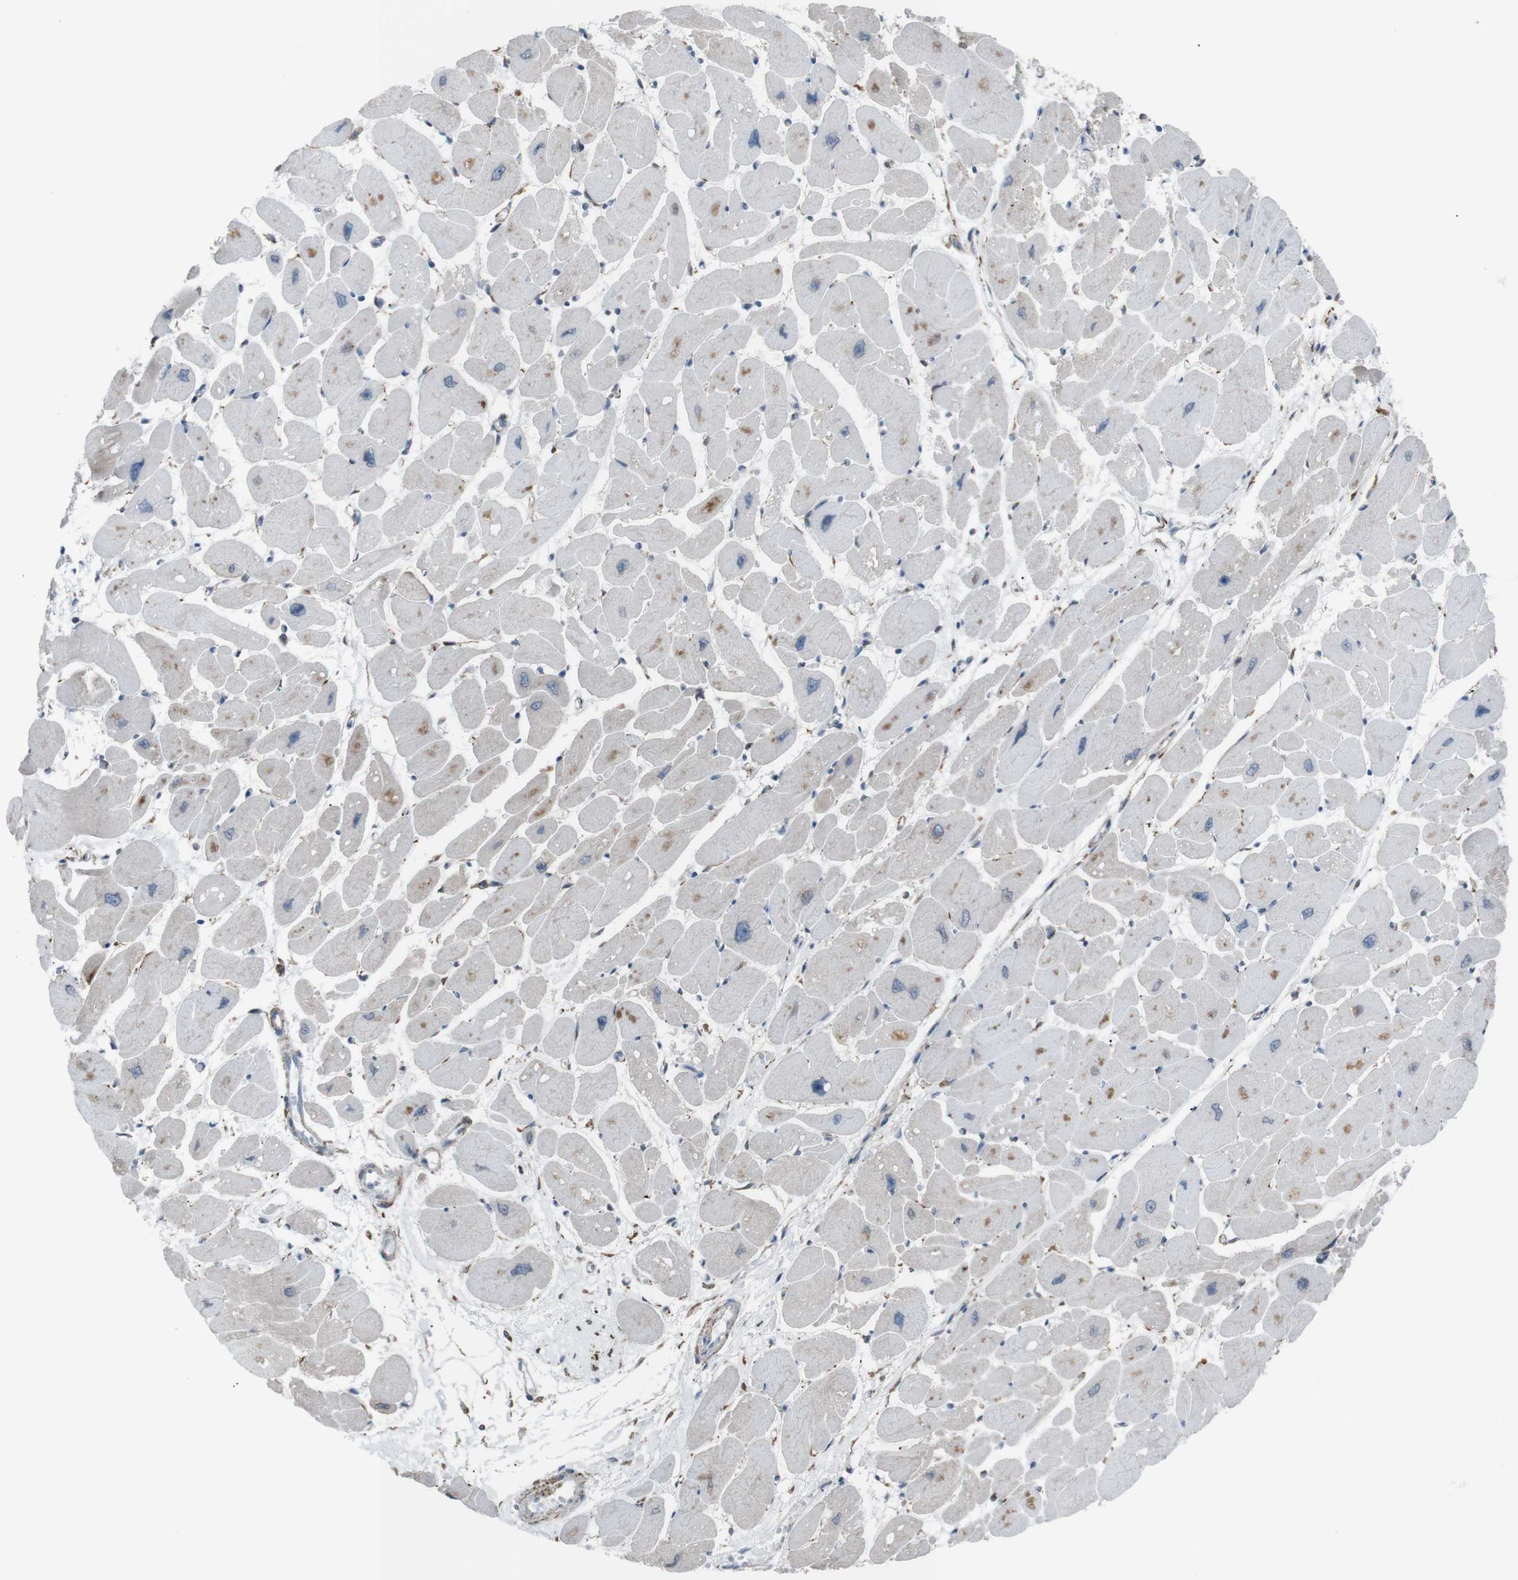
{"staining": {"intensity": "weak", "quantity": "25%-75%", "location": "cytoplasmic/membranous"}, "tissue": "heart muscle", "cell_type": "Cardiomyocytes", "image_type": "normal", "snomed": [{"axis": "morphology", "description": "Normal tissue, NOS"}, {"axis": "topography", "description": "Heart"}], "caption": "Human heart muscle stained with a protein marker shows weak staining in cardiomyocytes.", "gene": "LNPK", "patient": {"sex": "female", "age": 54}}